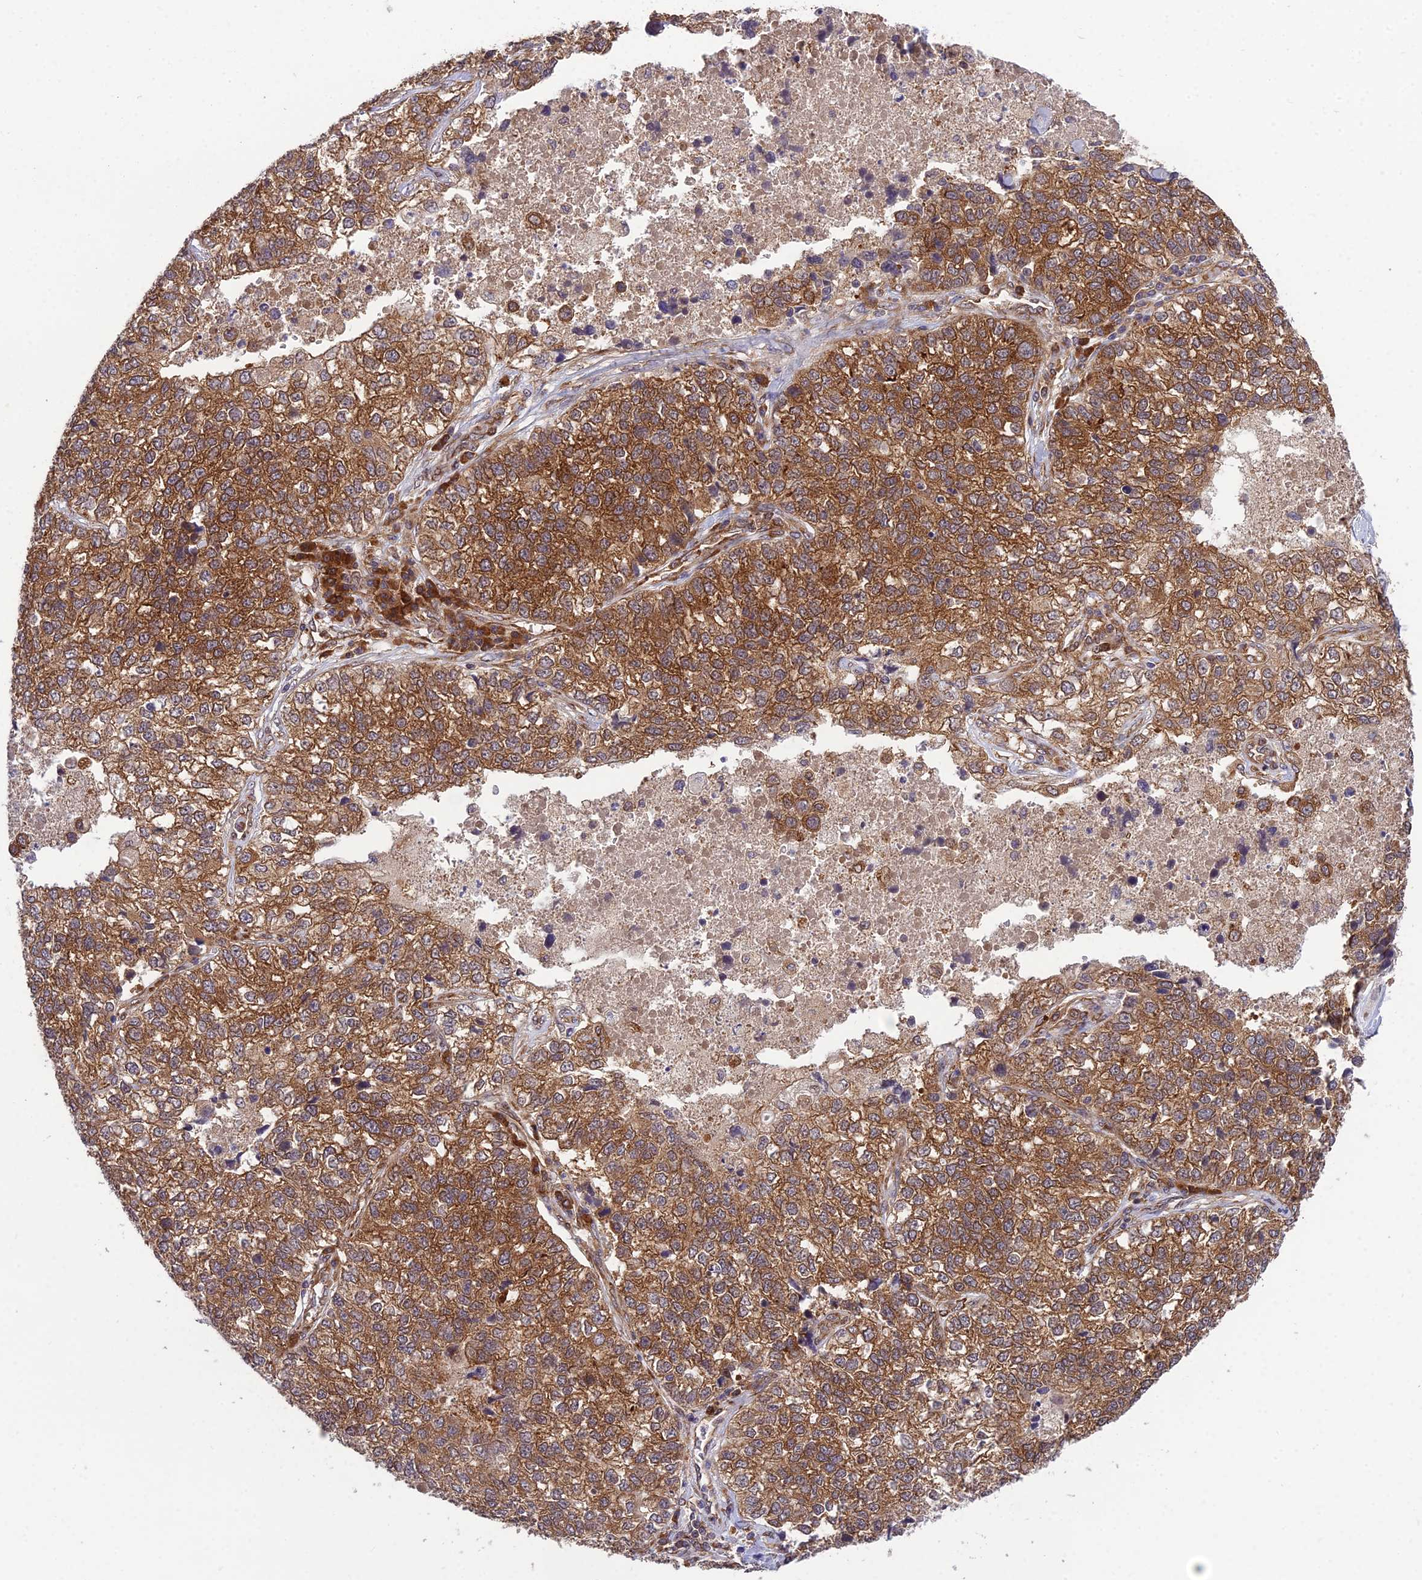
{"staining": {"intensity": "strong", "quantity": ">75%", "location": "cytoplasmic/membranous"}, "tissue": "lung cancer", "cell_type": "Tumor cells", "image_type": "cancer", "snomed": [{"axis": "morphology", "description": "Adenocarcinoma, NOS"}, {"axis": "topography", "description": "Lung"}], "caption": "Adenocarcinoma (lung) stained with immunohistochemistry exhibits strong cytoplasmic/membranous staining in about >75% of tumor cells.", "gene": "DHCR7", "patient": {"sex": "male", "age": 49}}